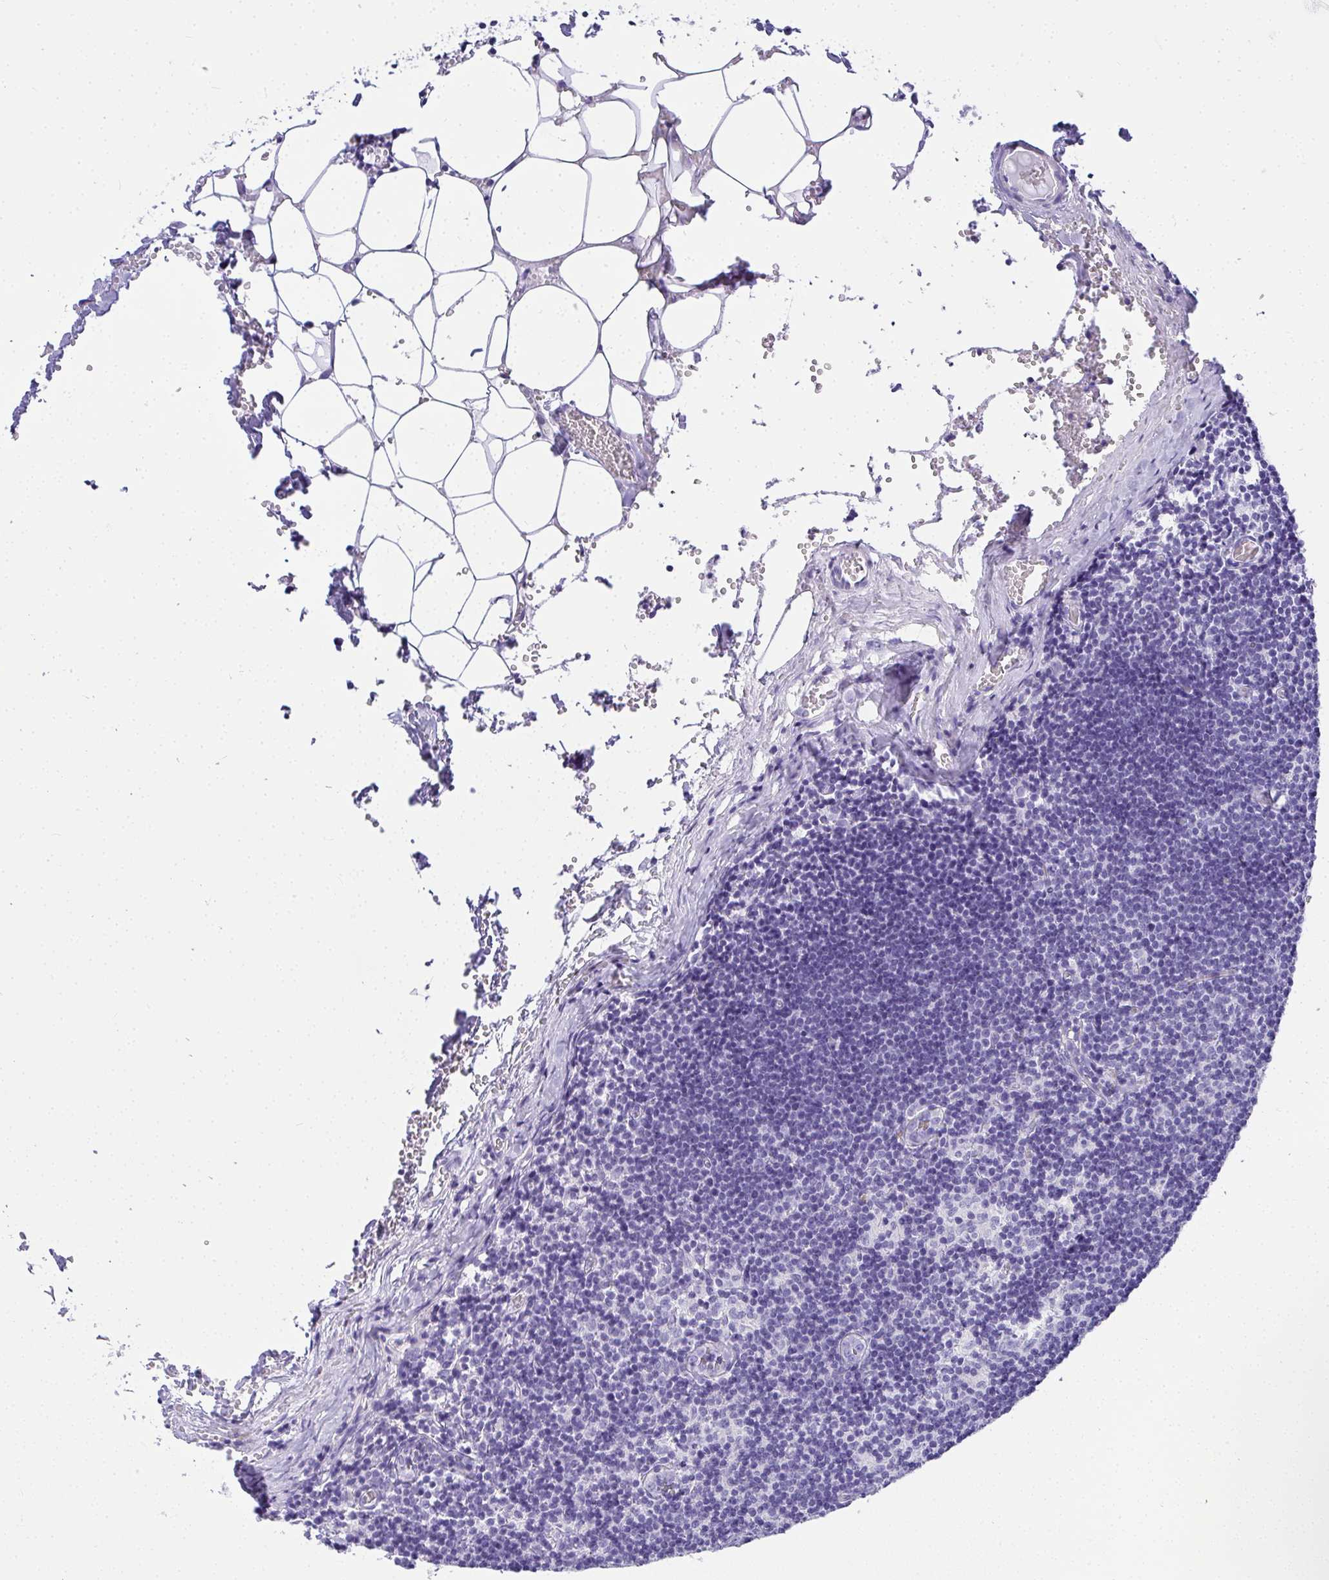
{"staining": {"intensity": "negative", "quantity": "none", "location": "none"}, "tissue": "lymph node", "cell_type": "Non-germinal center cells", "image_type": "normal", "snomed": [{"axis": "morphology", "description": "Normal tissue, NOS"}, {"axis": "topography", "description": "Lymph node"}], "caption": "A histopathology image of lymph node stained for a protein exhibits no brown staining in non-germinal center cells. (Brightfield microscopy of DAB (3,3'-diaminobenzidine) IHC at high magnification).", "gene": "AVIL", "patient": {"sex": "female", "age": 31}}